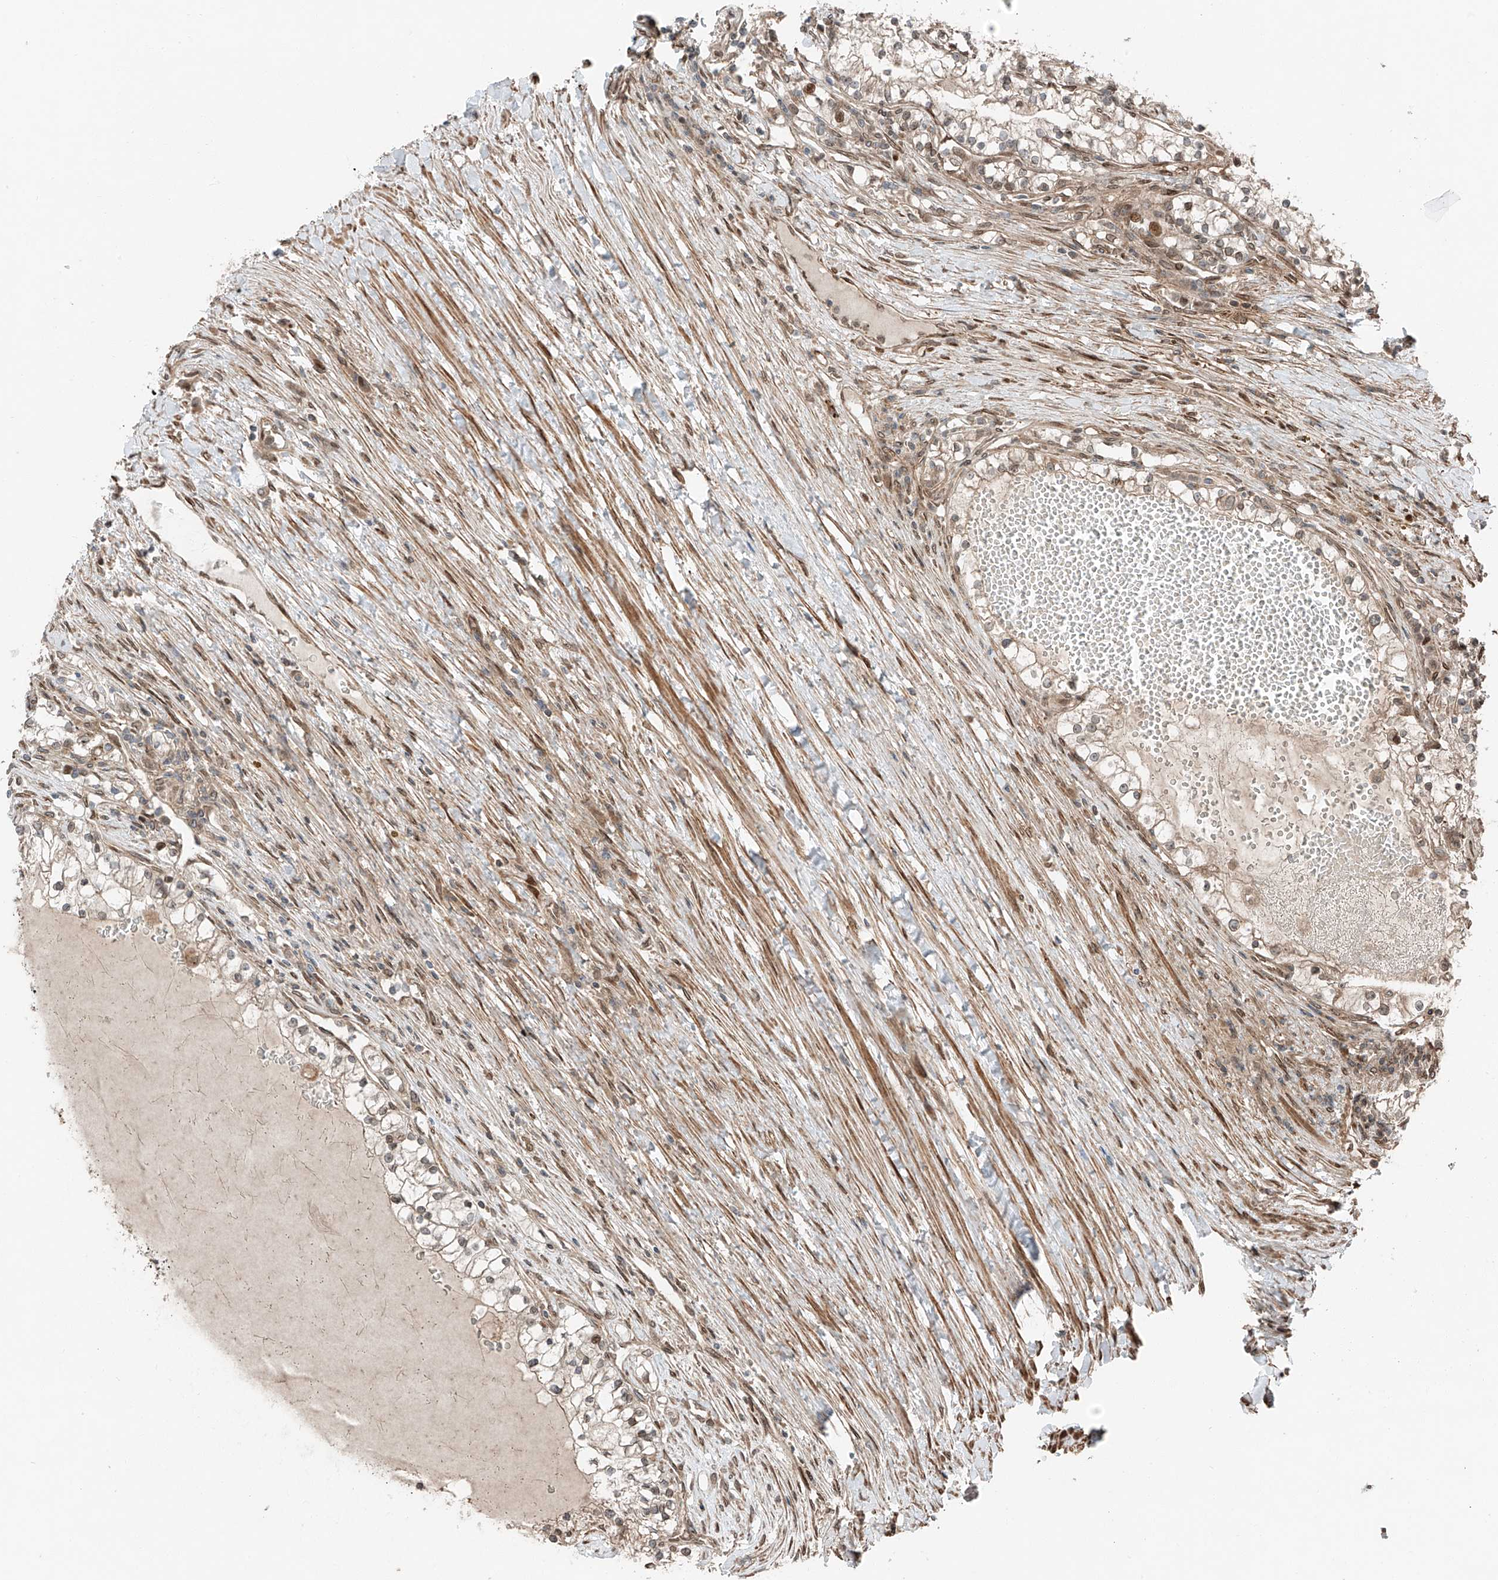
{"staining": {"intensity": "moderate", "quantity": "<25%", "location": "cytoplasmic/membranous"}, "tissue": "renal cancer", "cell_type": "Tumor cells", "image_type": "cancer", "snomed": [{"axis": "morphology", "description": "Normal tissue, NOS"}, {"axis": "morphology", "description": "Adenocarcinoma, NOS"}, {"axis": "topography", "description": "Kidney"}], "caption": "Immunohistochemical staining of renal cancer (adenocarcinoma) displays low levels of moderate cytoplasmic/membranous protein staining in approximately <25% of tumor cells.", "gene": "CEP162", "patient": {"sex": "male", "age": 68}}